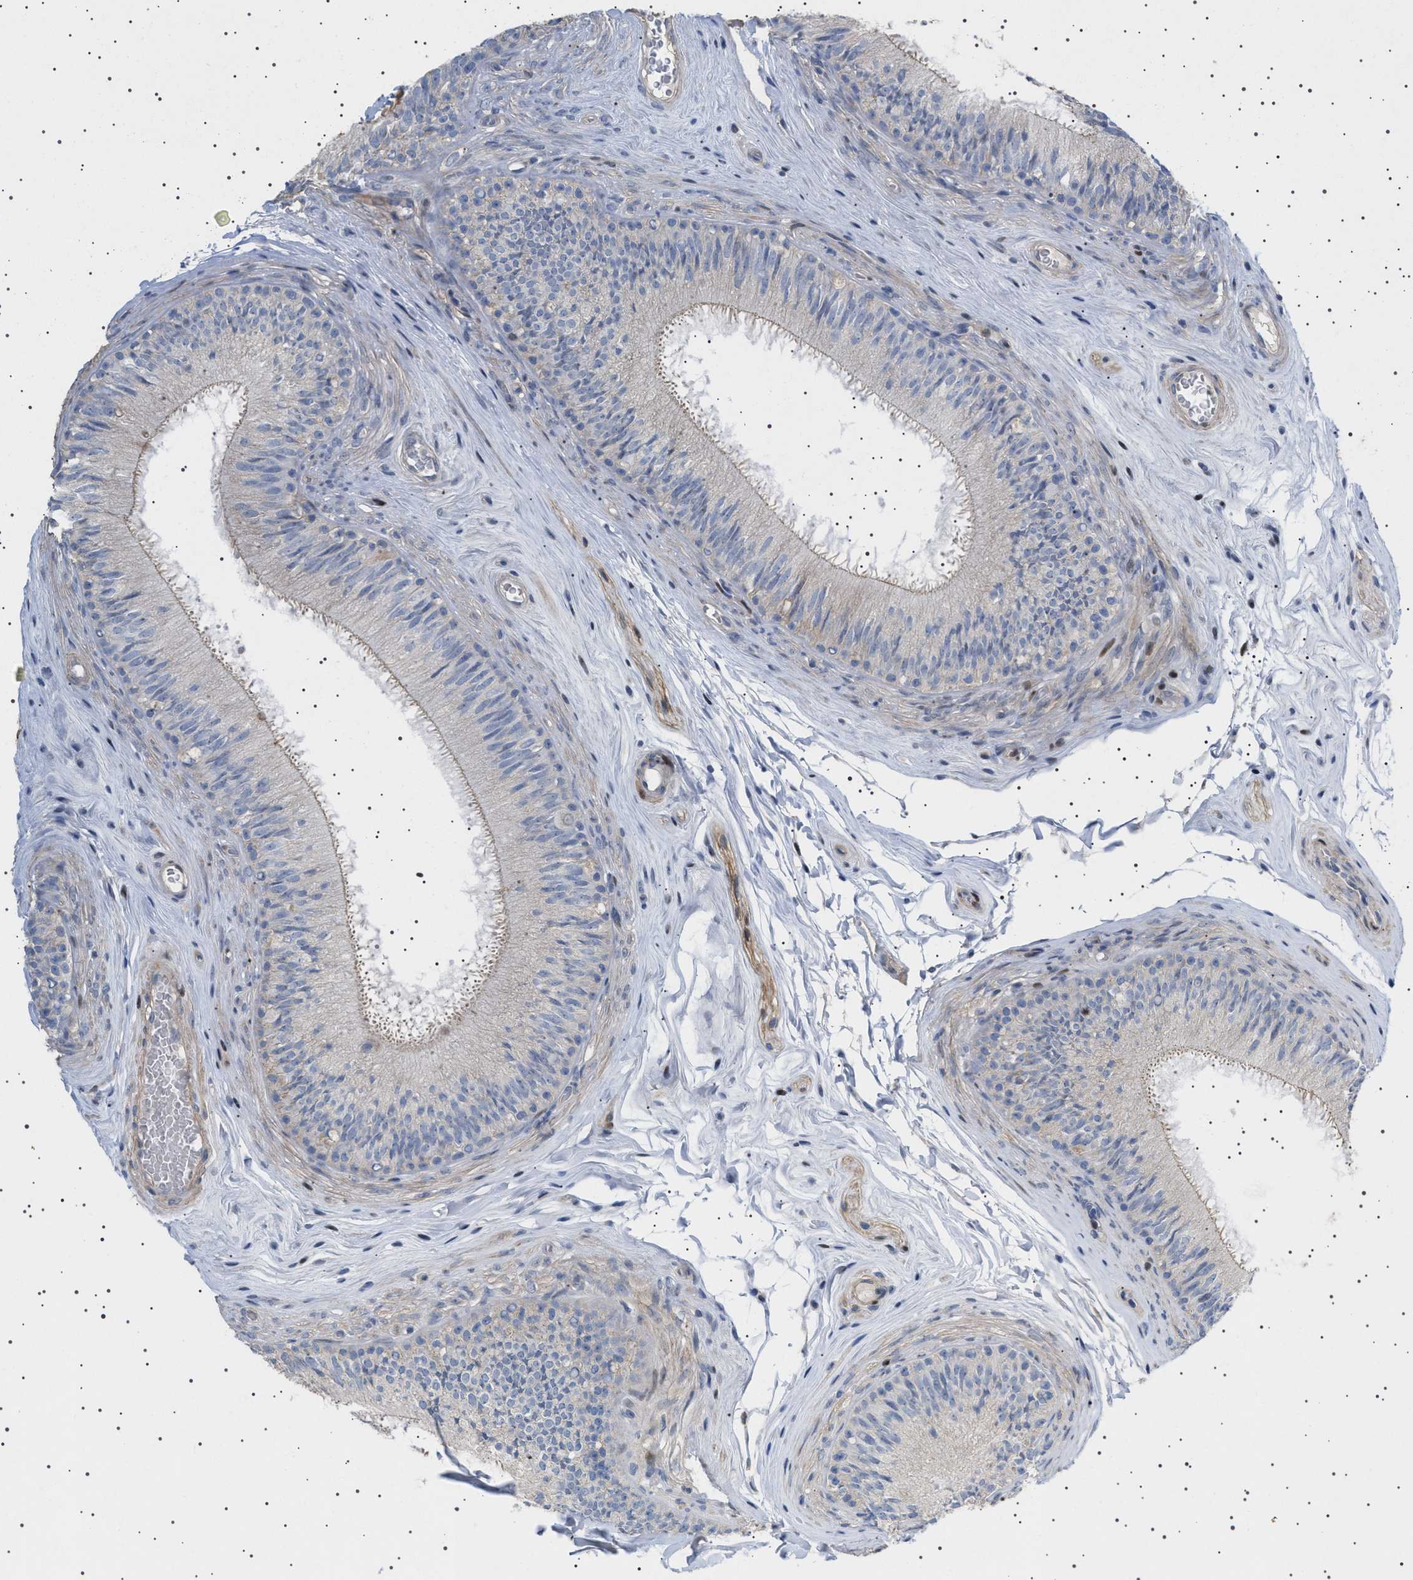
{"staining": {"intensity": "negative", "quantity": "none", "location": "none"}, "tissue": "epididymis", "cell_type": "Glandular cells", "image_type": "normal", "snomed": [{"axis": "morphology", "description": "Normal tissue, NOS"}, {"axis": "topography", "description": "Testis"}, {"axis": "topography", "description": "Epididymis"}], "caption": "High magnification brightfield microscopy of unremarkable epididymis stained with DAB (3,3'-diaminobenzidine) (brown) and counterstained with hematoxylin (blue): glandular cells show no significant expression. Nuclei are stained in blue.", "gene": "HTR1A", "patient": {"sex": "male", "age": 36}}